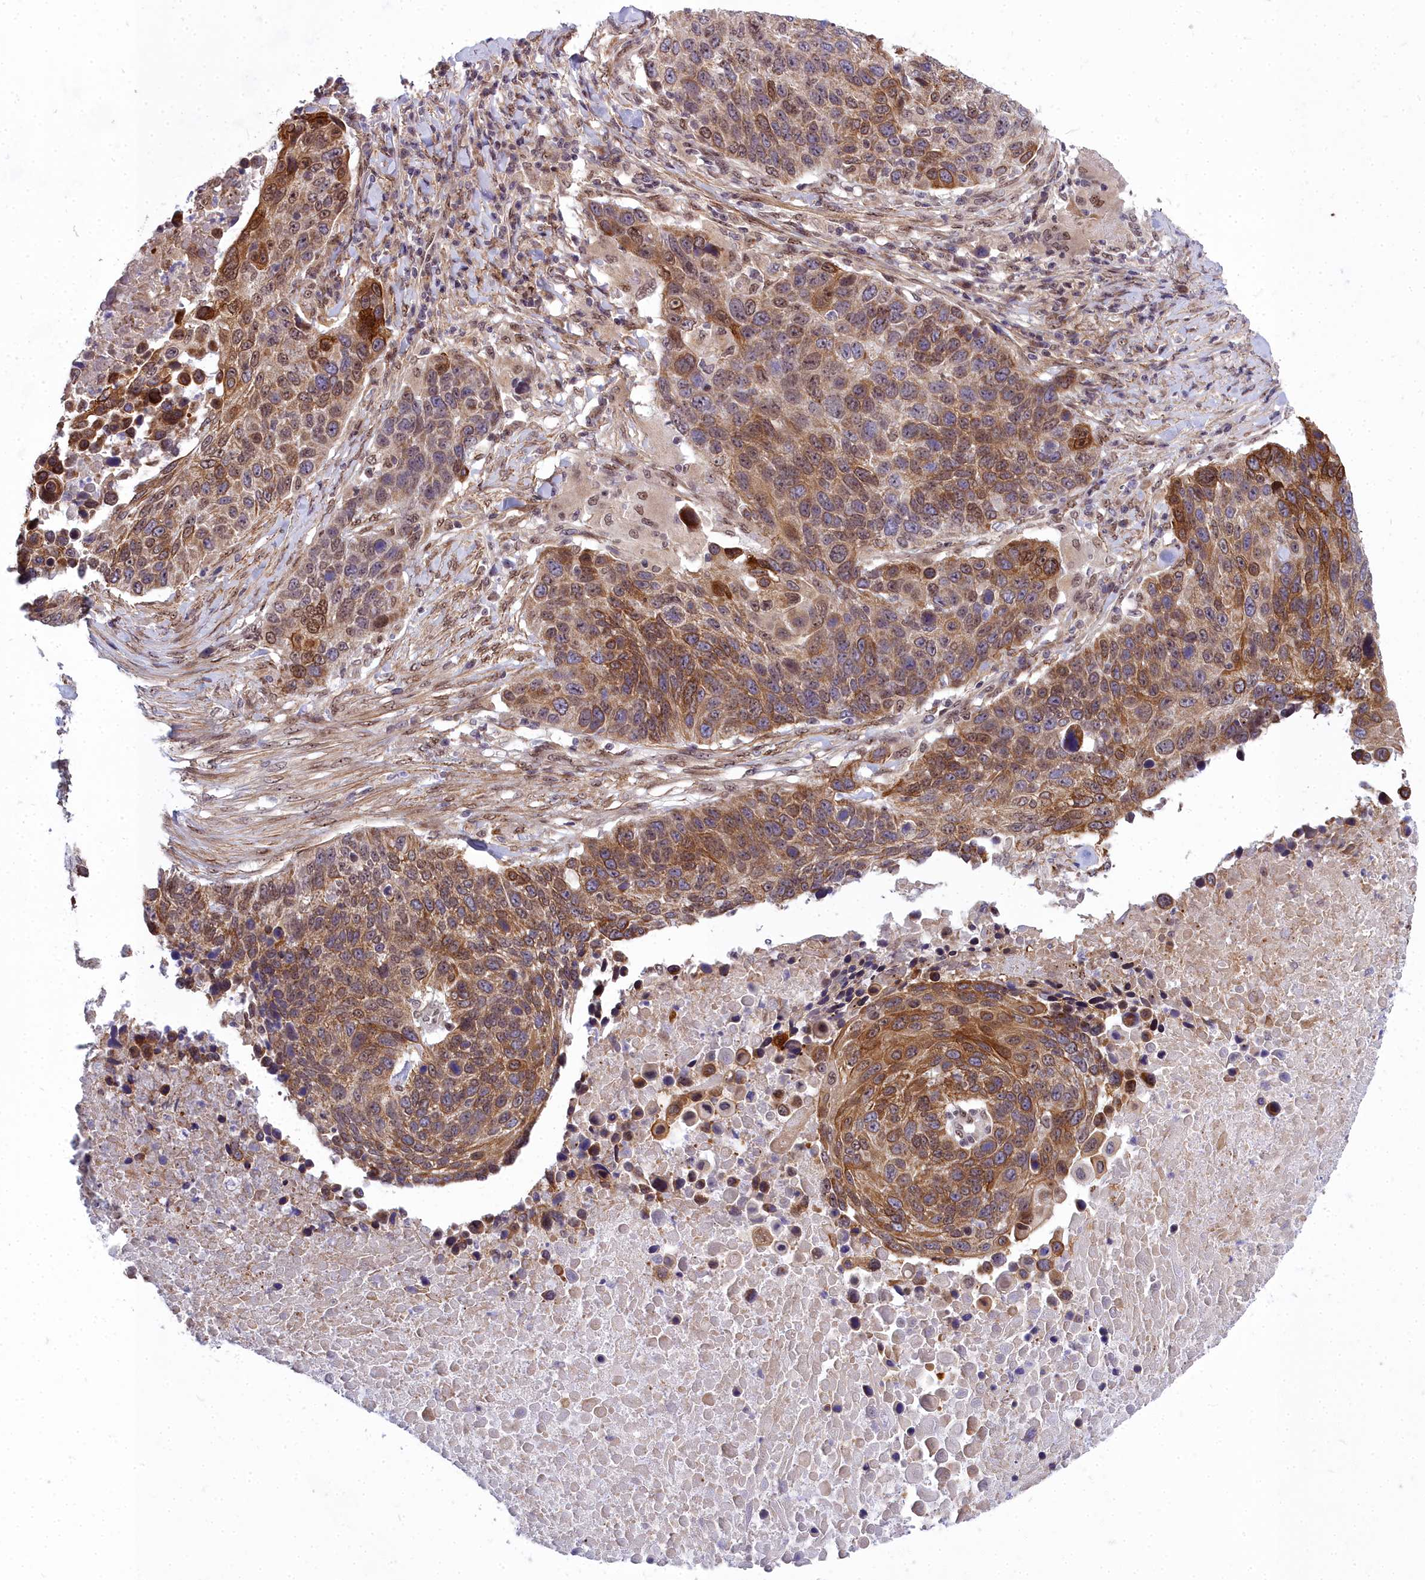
{"staining": {"intensity": "moderate", "quantity": ">75%", "location": "cytoplasmic/membranous,nuclear"}, "tissue": "lung cancer", "cell_type": "Tumor cells", "image_type": "cancer", "snomed": [{"axis": "morphology", "description": "Normal tissue, NOS"}, {"axis": "morphology", "description": "Squamous cell carcinoma, NOS"}, {"axis": "topography", "description": "Lymph node"}, {"axis": "topography", "description": "Lung"}], "caption": "High-power microscopy captured an IHC micrograph of lung squamous cell carcinoma, revealing moderate cytoplasmic/membranous and nuclear expression in approximately >75% of tumor cells.", "gene": "ABCB8", "patient": {"sex": "male", "age": 66}}